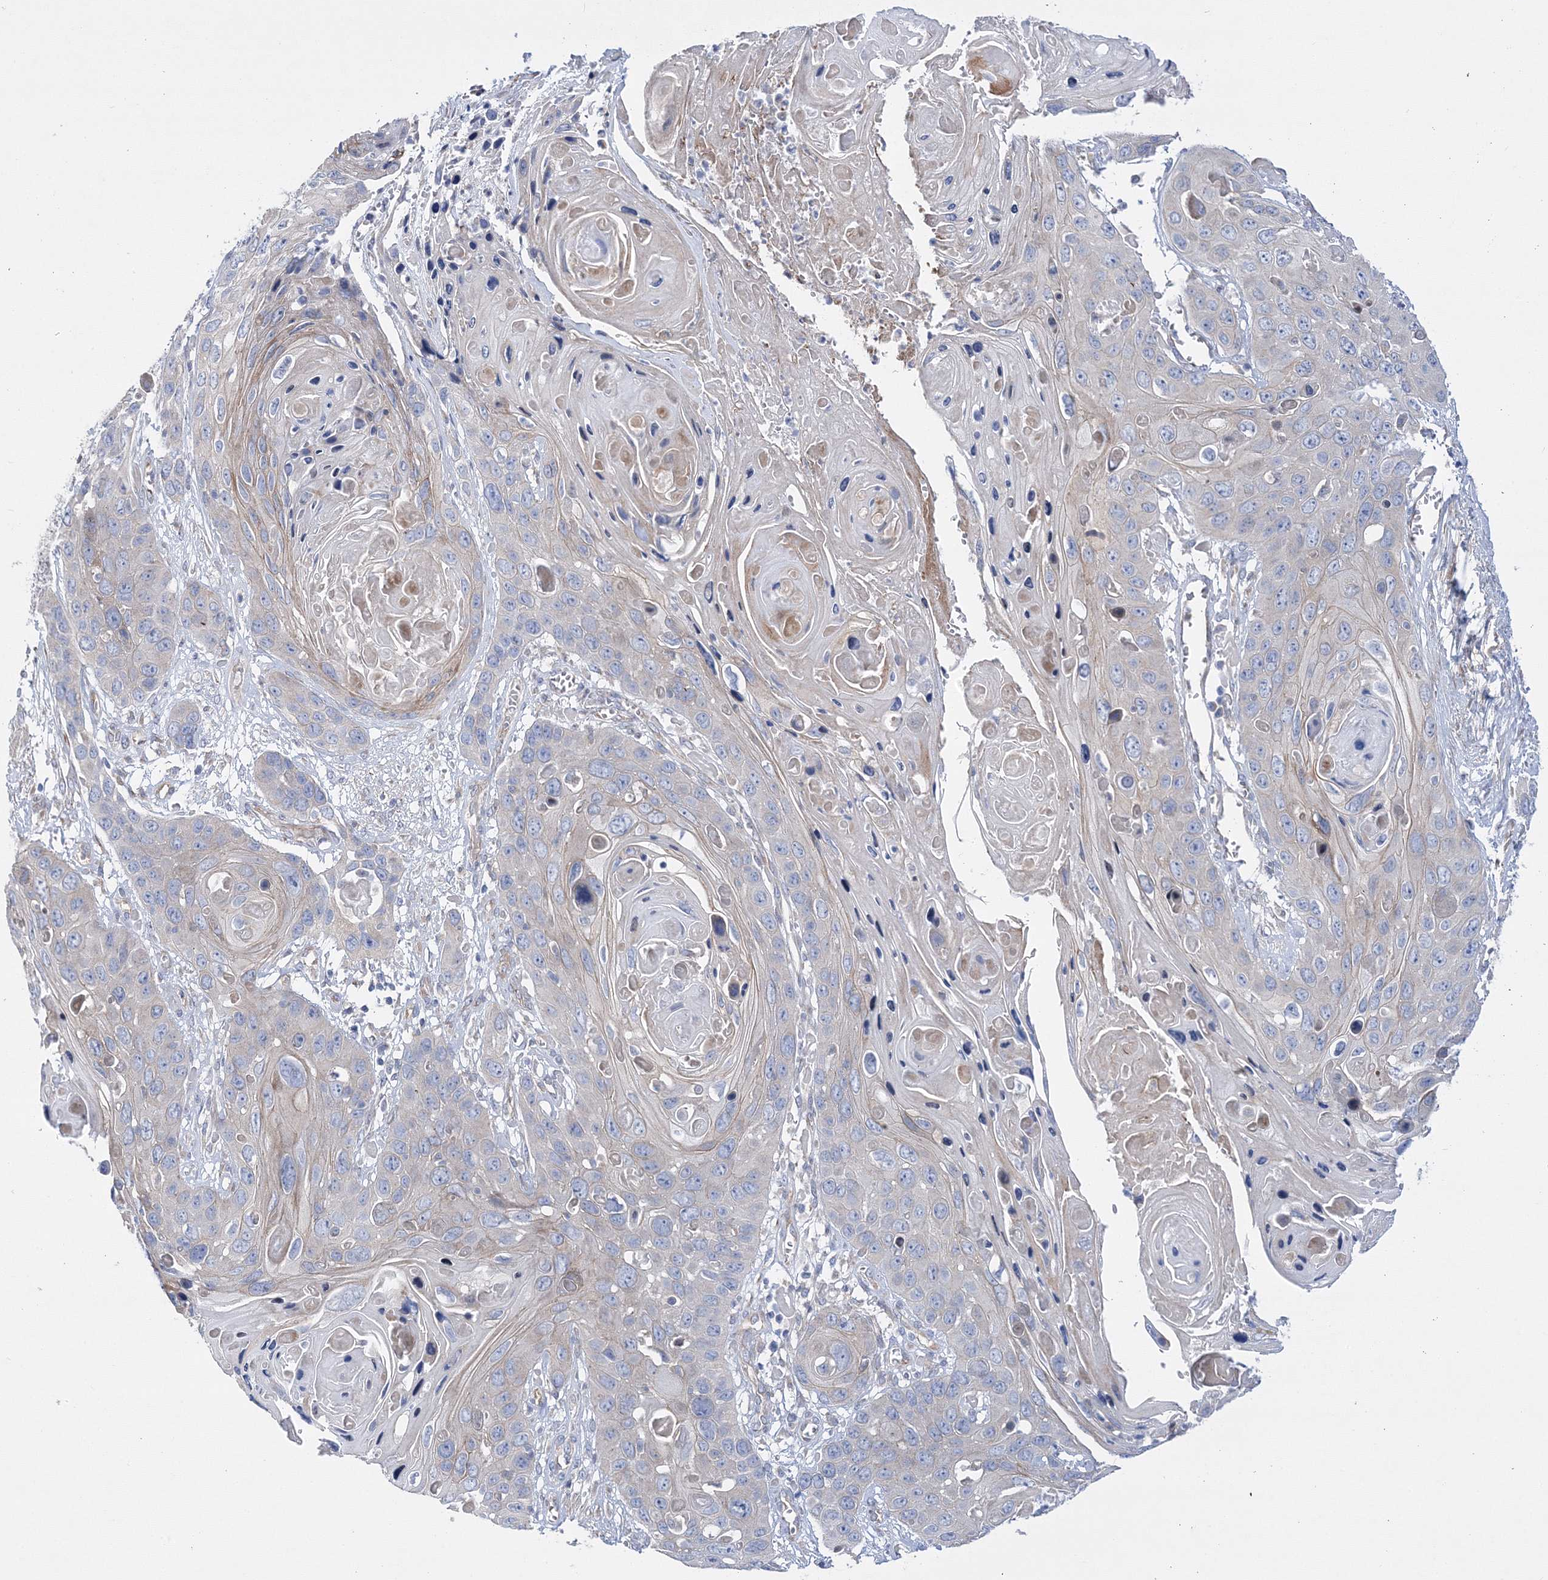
{"staining": {"intensity": "weak", "quantity": "<25%", "location": "cytoplasmic/membranous"}, "tissue": "skin cancer", "cell_type": "Tumor cells", "image_type": "cancer", "snomed": [{"axis": "morphology", "description": "Squamous cell carcinoma, NOS"}, {"axis": "topography", "description": "Skin"}], "caption": "The micrograph exhibits no significant positivity in tumor cells of skin squamous cell carcinoma. The staining was performed using DAB (3,3'-diaminobenzidine) to visualize the protein expression in brown, while the nuclei were stained in blue with hematoxylin (Magnification: 20x).", "gene": "ARHGAP32", "patient": {"sex": "male", "age": 55}}